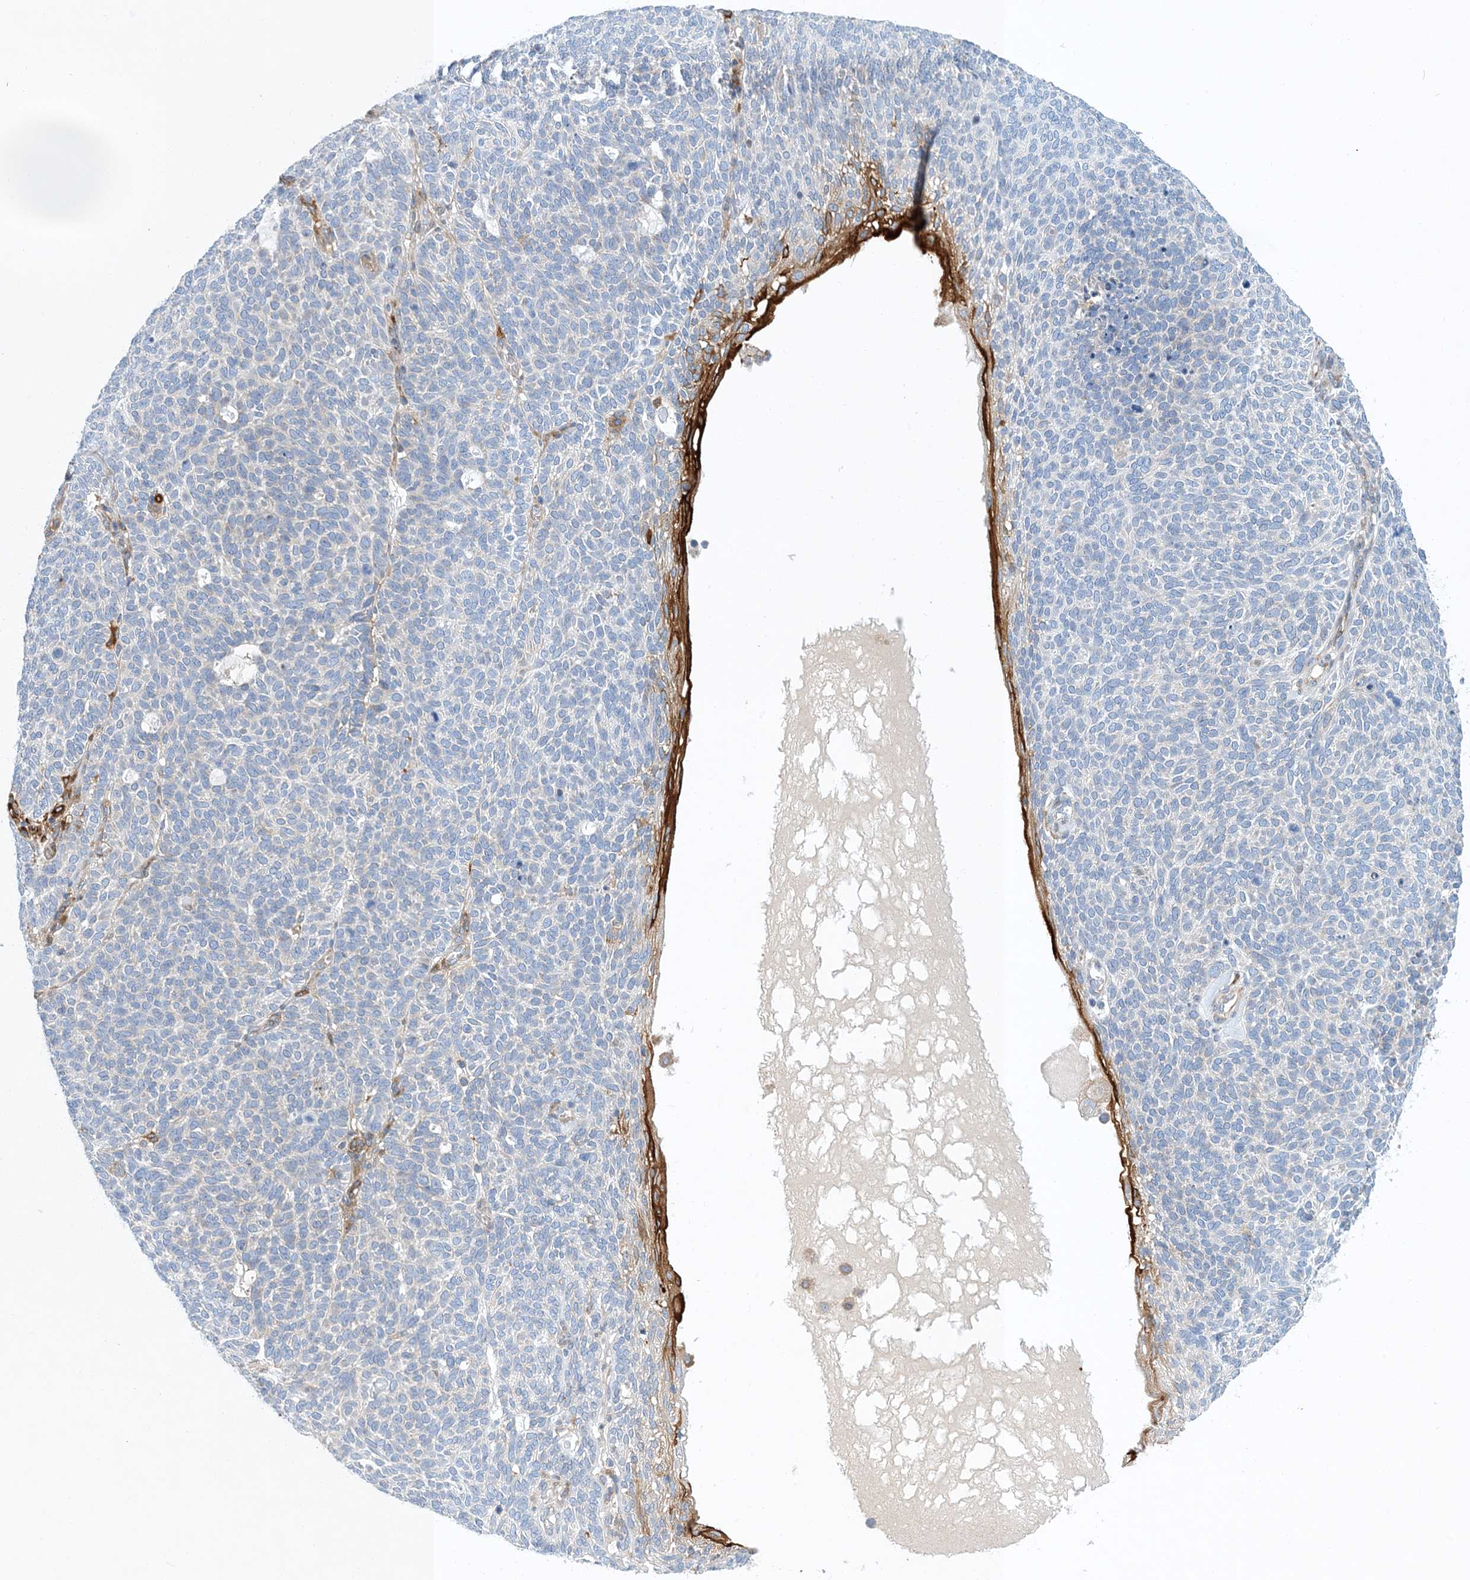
{"staining": {"intensity": "negative", "quantity": "none", "location": "none"}, "tissue": "skin cancer", "cell_type": "Tumor cells", "image_type": "cancer", "snomed": [{"axis": "morphology", "description": "Squamous cell carcinoma, NOS"}, {"axis": "topography", "description": "Skin"}], "caption": "A photomicrograph of human skin cancer is negative for staining in tumor cells.", "gene": "PCDHA2", "patient": {"sex": "female", "age": 90}}